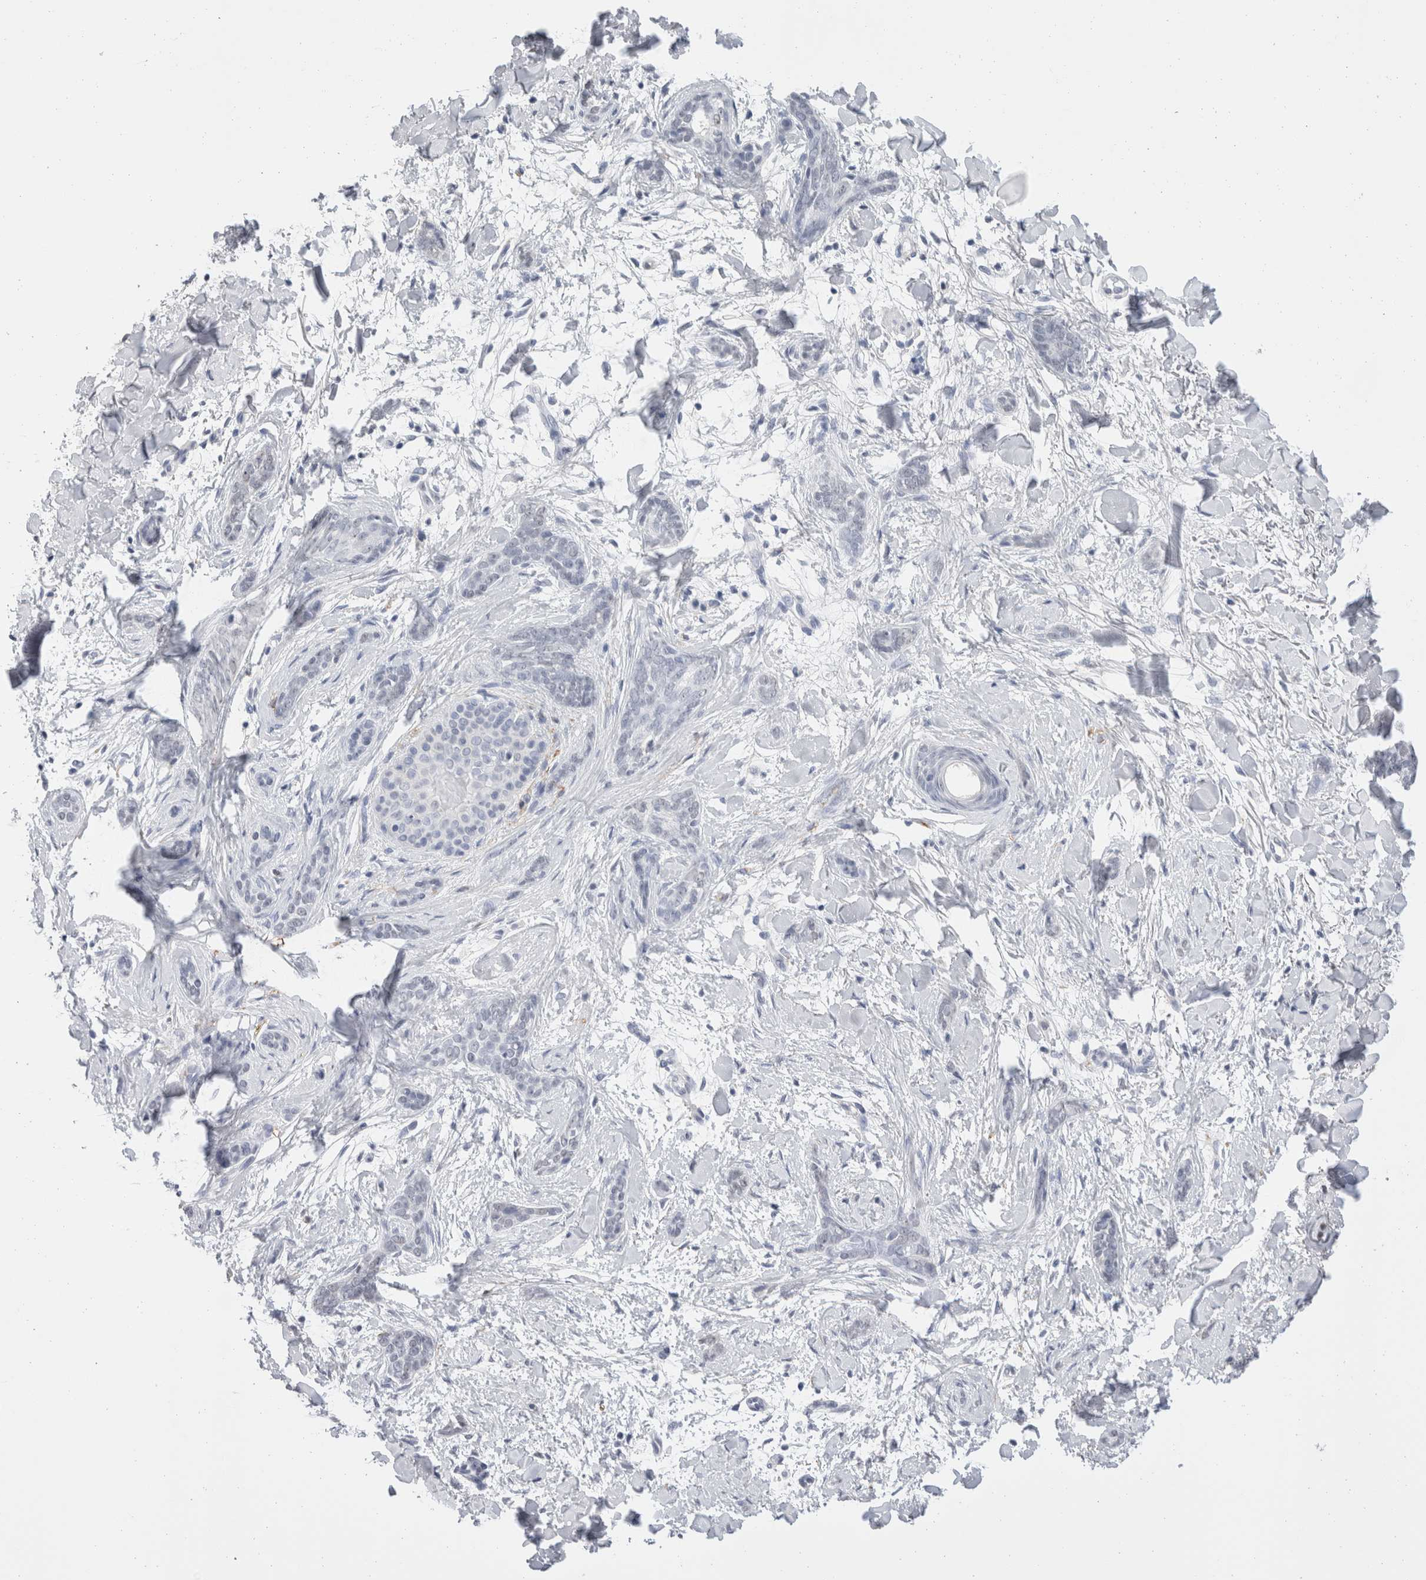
{"staining": {"intensity": "negative", "quantity": "none", "location": "none"}, "tissue": "skin cancer", "cell_type": "Tumor cells", "image_type": "cancer", "snomed": [{"axis": "morphology", "description": "Basal cell carcinoma"}, {"axis": "morphology", "description": "Adnexal tumor, benign"}, {"axis": "topography", "description": "Skin"}], "caption": "Protein analysis of skin cancer reveals no significant positivity in tumor cells.", "gene": "CADM3", "patient": {"sex": "female", "age": 42}}